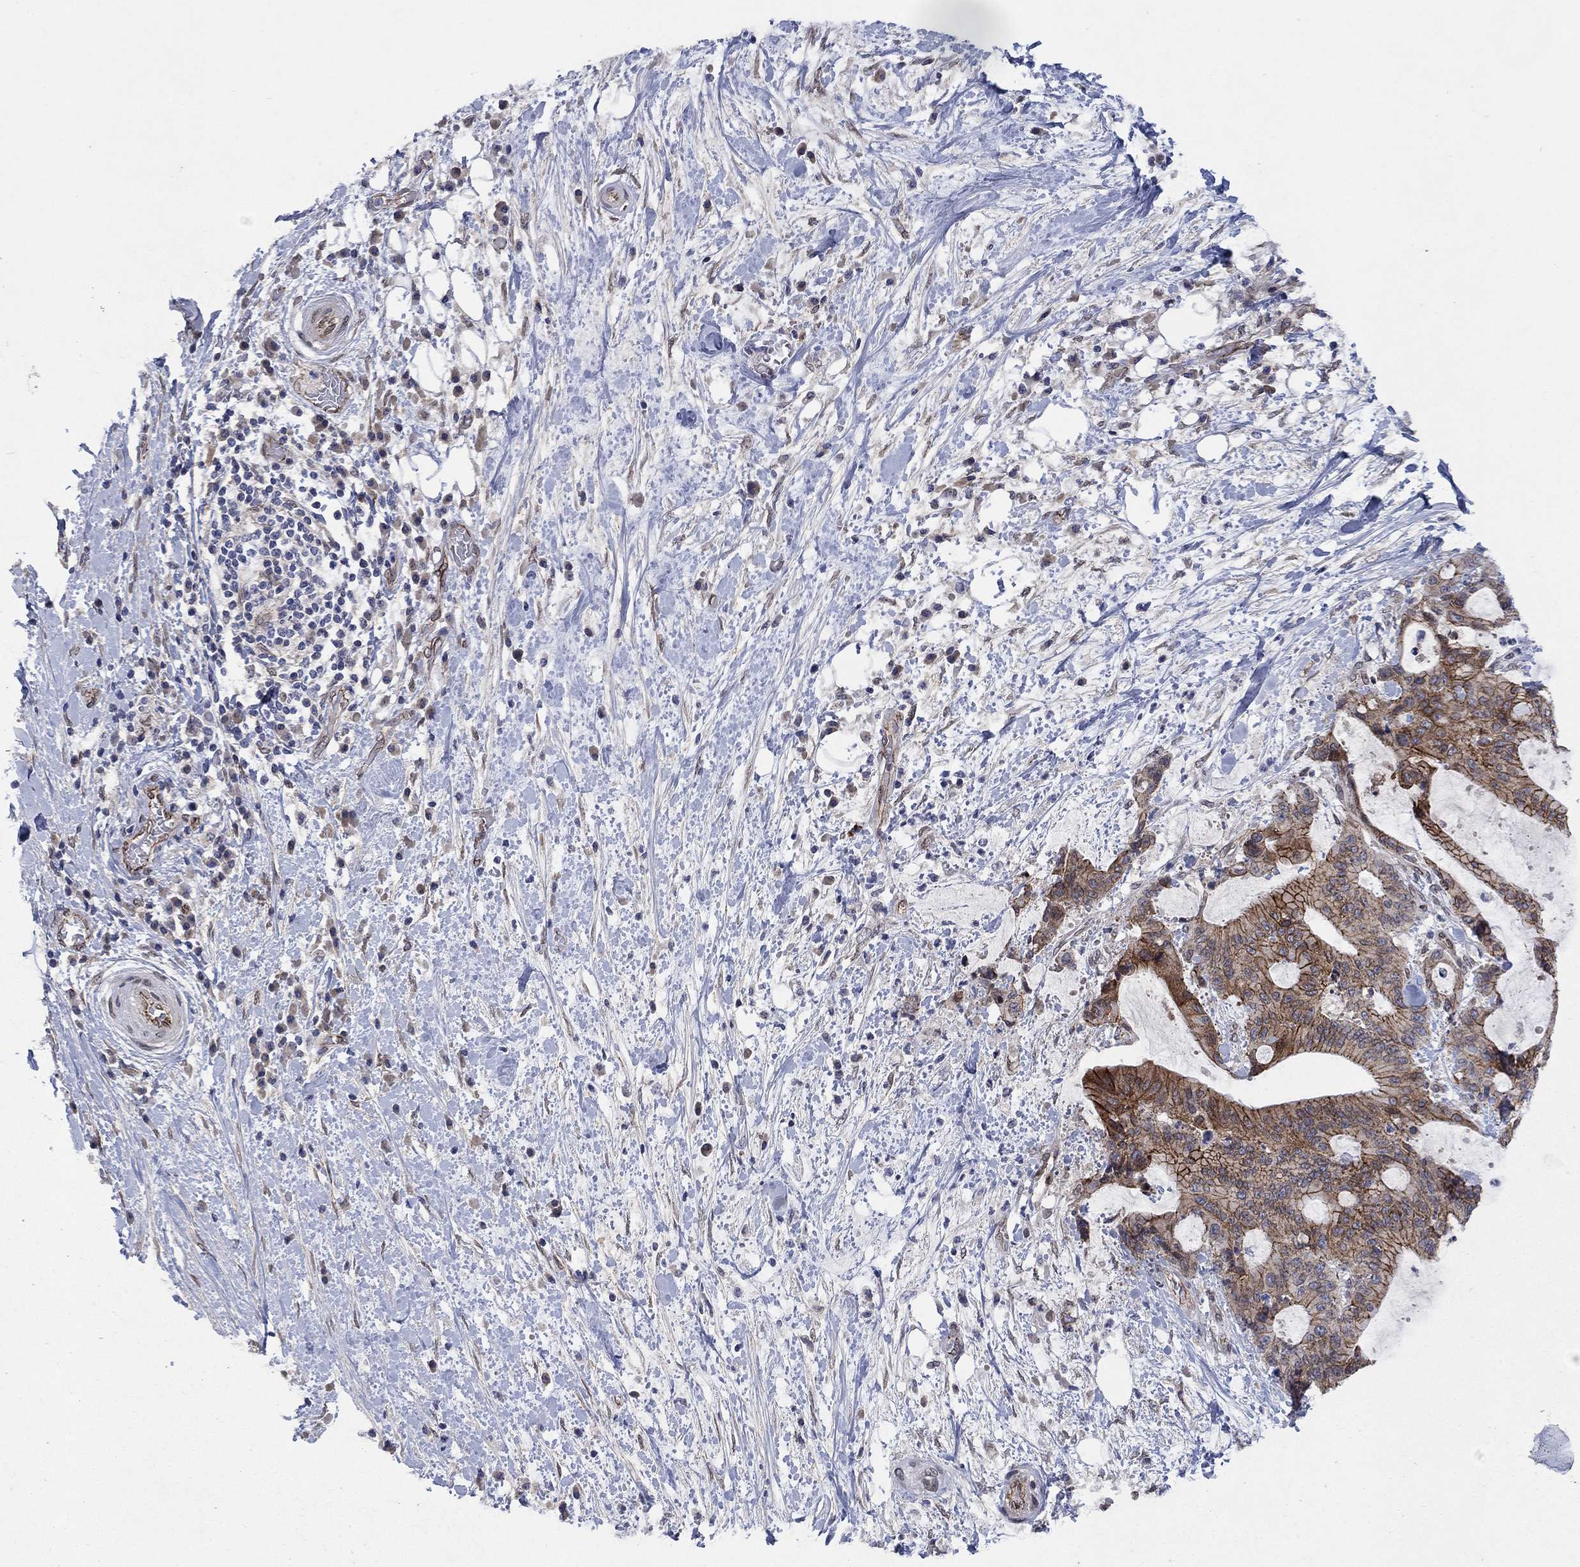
{"staining": {"intensity": "moderate", "quantity": ">75%", "location": "cytoplasmic/membranous"}, "tissue": "liver cancer", "cell_type": "Tumor cells", "image_type": "cancer", "snomed": [{"axis": "morphology", "description": "Cholangiocarcinoma"}, {"axis": "topography", "description": "Liver"}], "caption": "The micrograph shows a brown stain indicating the presence of a protein in the cytoplasmic/membranous of tumor cells in liver cancer. The staining was performed using DAB (3,3'-diaminobenzidine), with brown indicating positive protein expression. Nuclei are stained blue with hematoxylin.", "gene": "EMC9", "patient": {"sex": "female", "age": 73}}